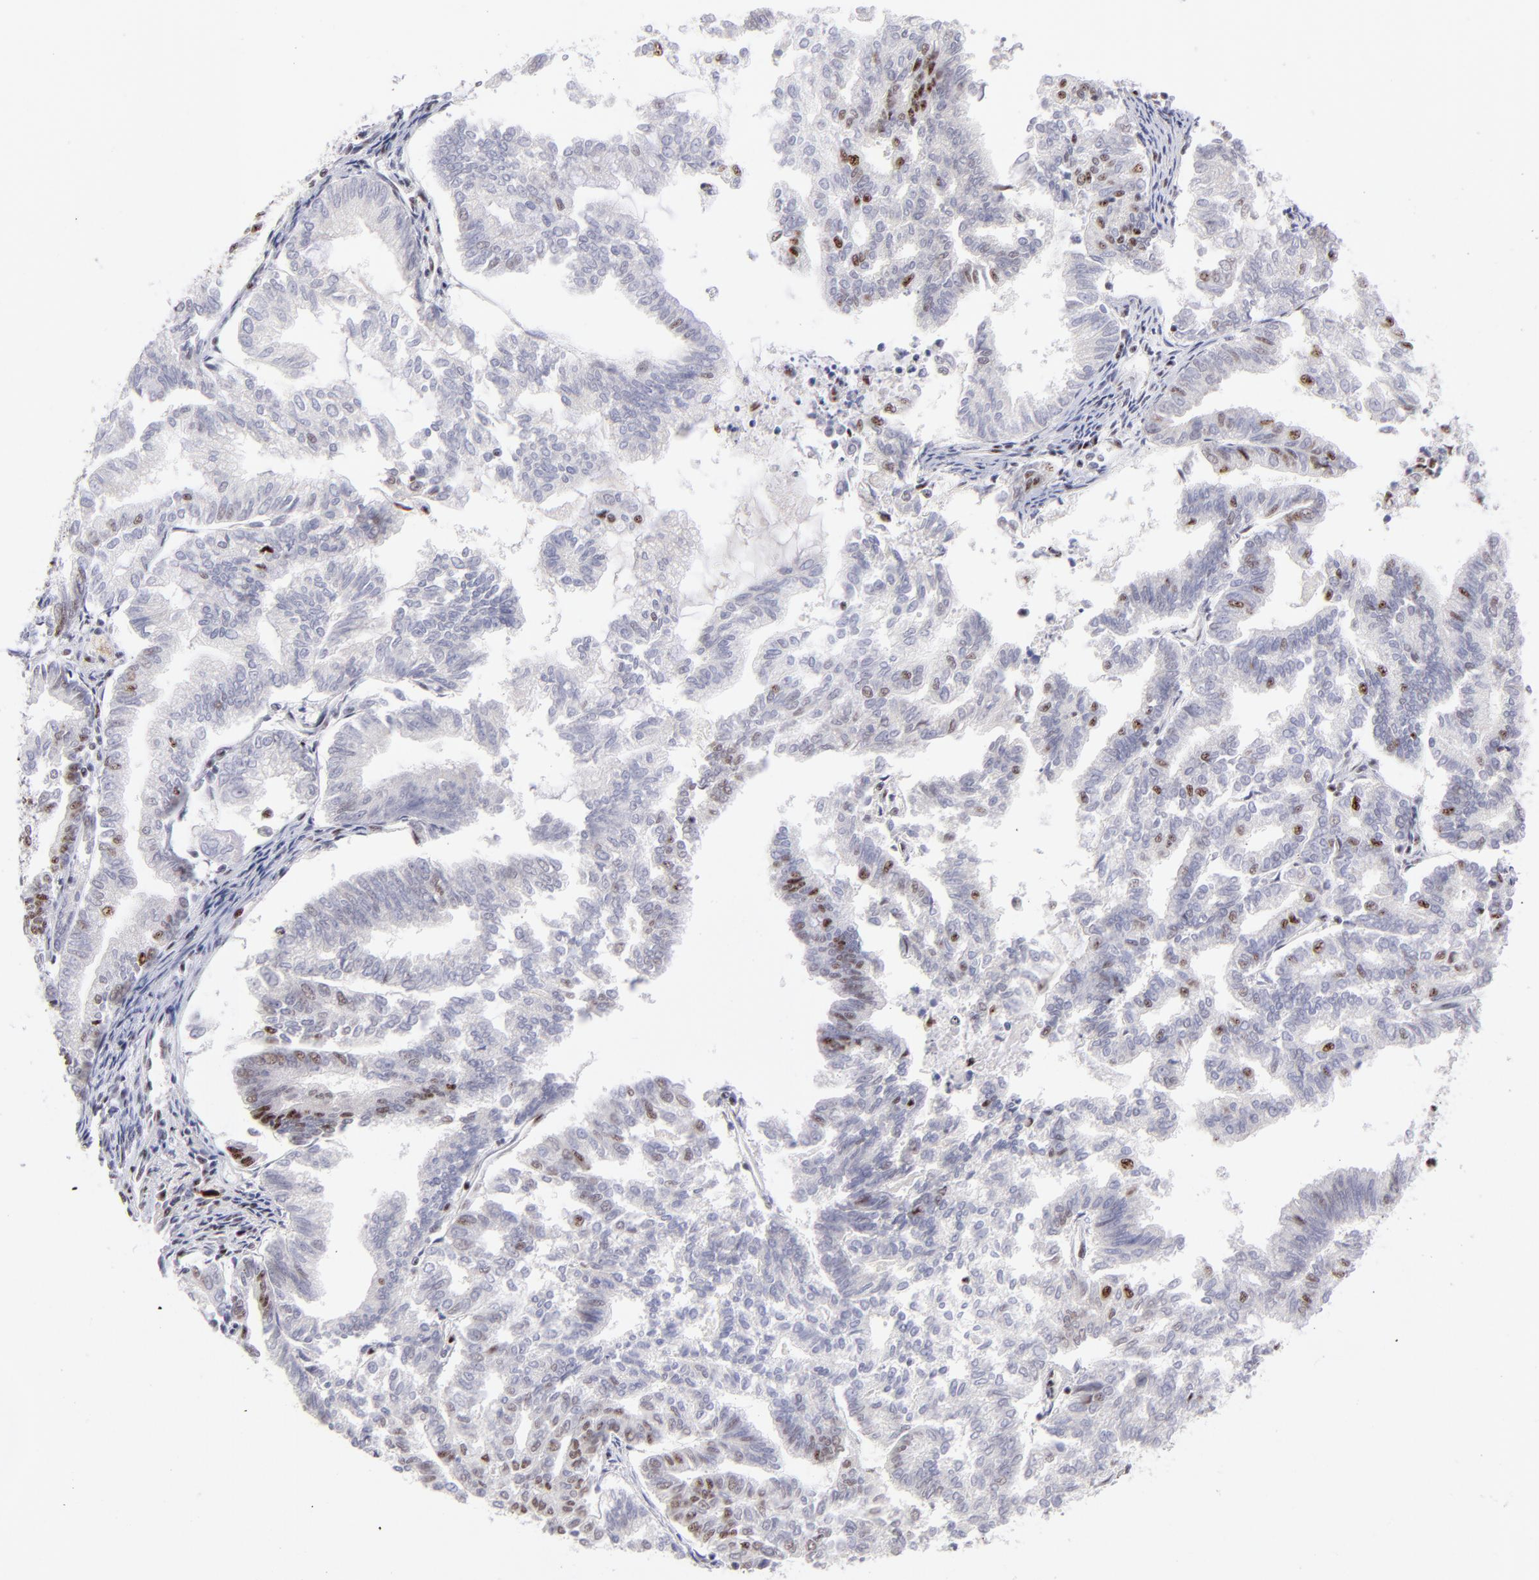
{"staining": {"intensity": "moderate", "quantity": "<25%", "location": "nuclear"}, "tissue": "endometrial cancer", "cell_type": "Tumor cells", "image_type": "cancer", "snomed": [{"axis": "morphology", "description": "Adenocarcinoma, NOS"}, {"axis": "topography", "description": "Endometrium"}], "caption": "Immunohistochemical staining of adenocarcinoma (endometrial) reveals low levels of moderate nuclear staining in about <25% of tumor cells.", "gene": "CDC25C", "patient": {"sex": "female", "age": 79}}